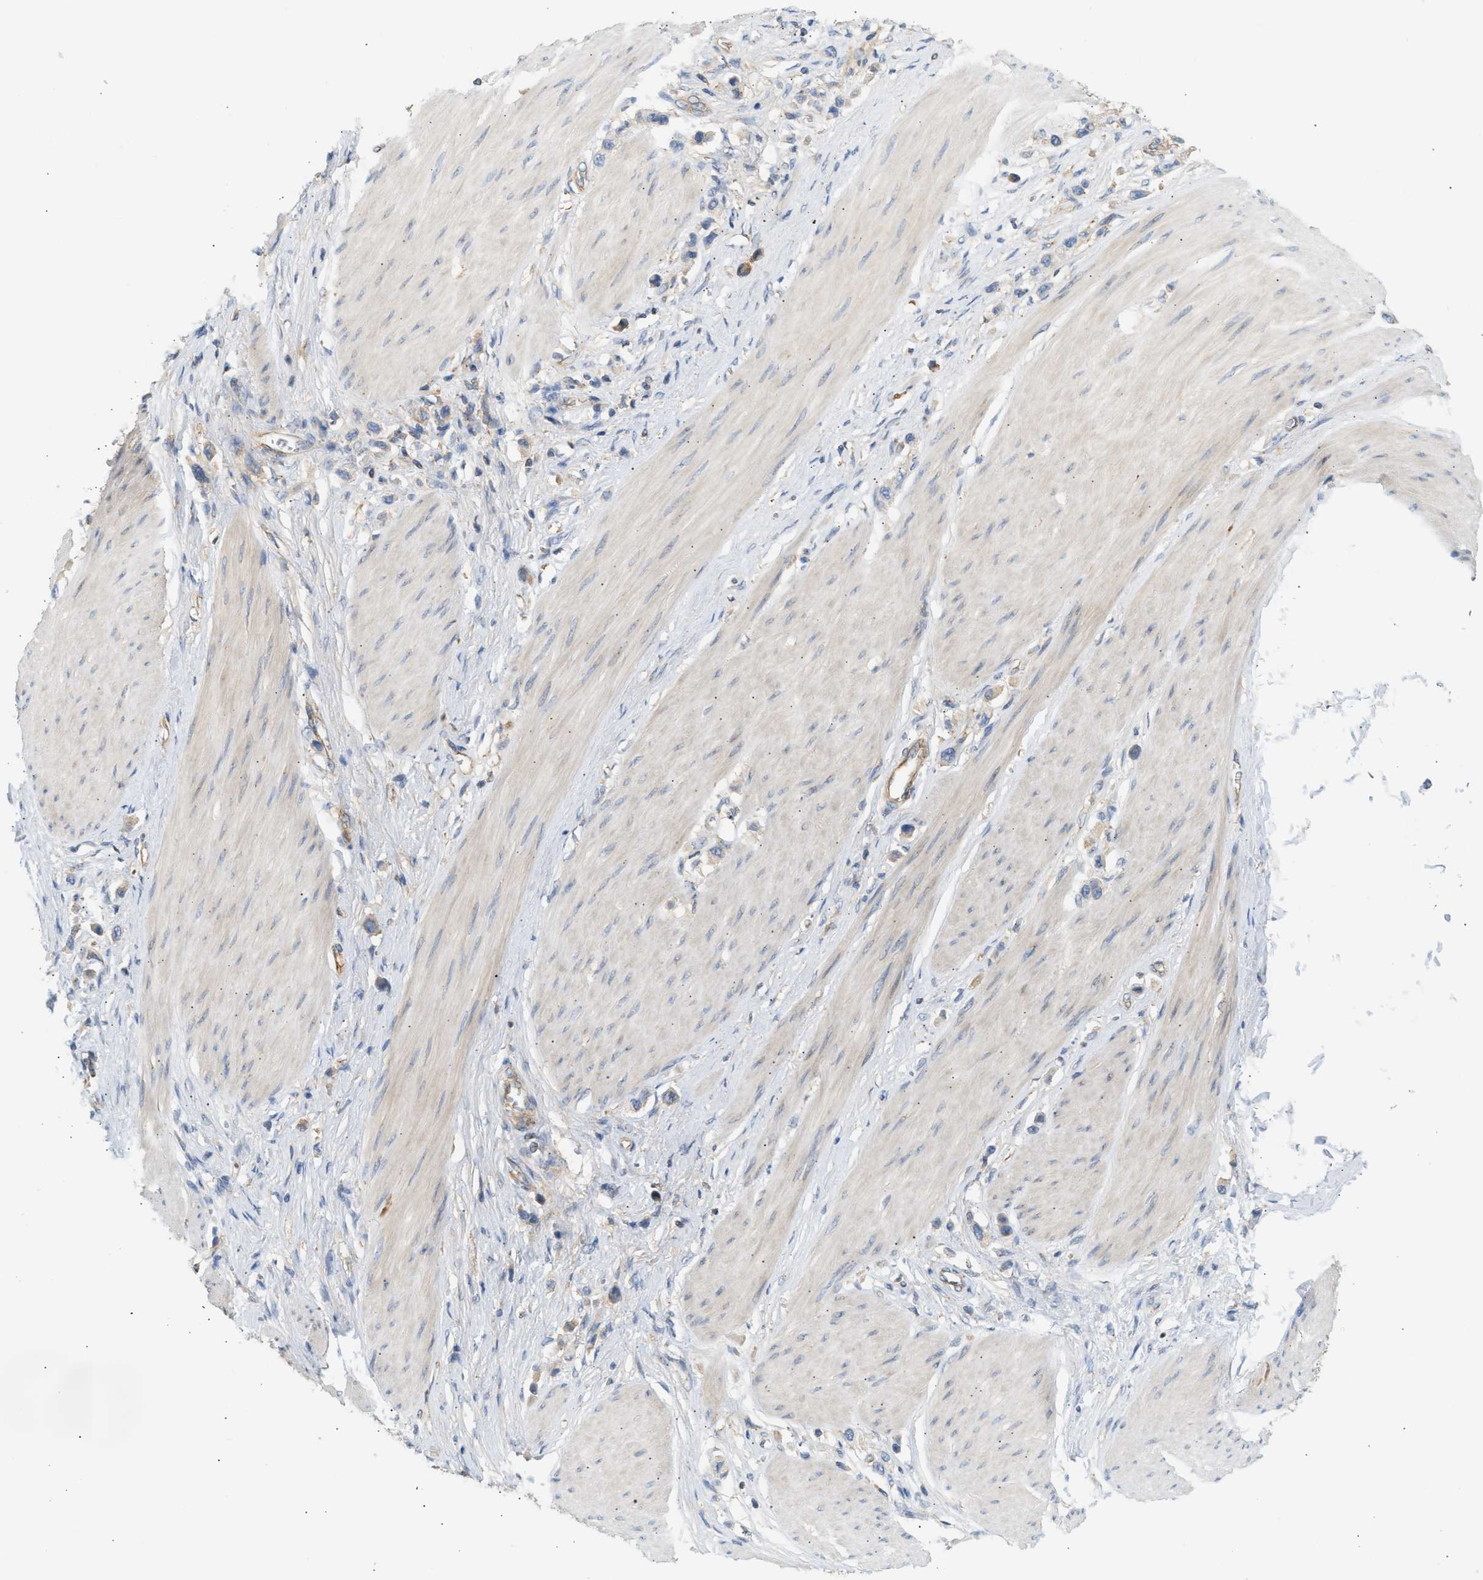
{"staining": {"intensity": "weak", "quantity": "<25%", "location": "cytoplasmic/membranous"}, "tissue": "stomach cancer", "cell_type": "Tumor cells", "image_type": "cancer", "snomed": [{"axis": "morphology", "description": "Adenocarcinoma, NOS"}, {"axis": "topography", "description": "Stomach"}], "caption": "High magnification brightfield microscopy of stomach cancer stained with DAB (3,3'-diaminobenzidine) (brown) and counterstained with hematoxylin (blue): tumor cells show no significant positivity.", "gene": "PAFAH1B1", "patient": {"sex": "female", "age": 65}}